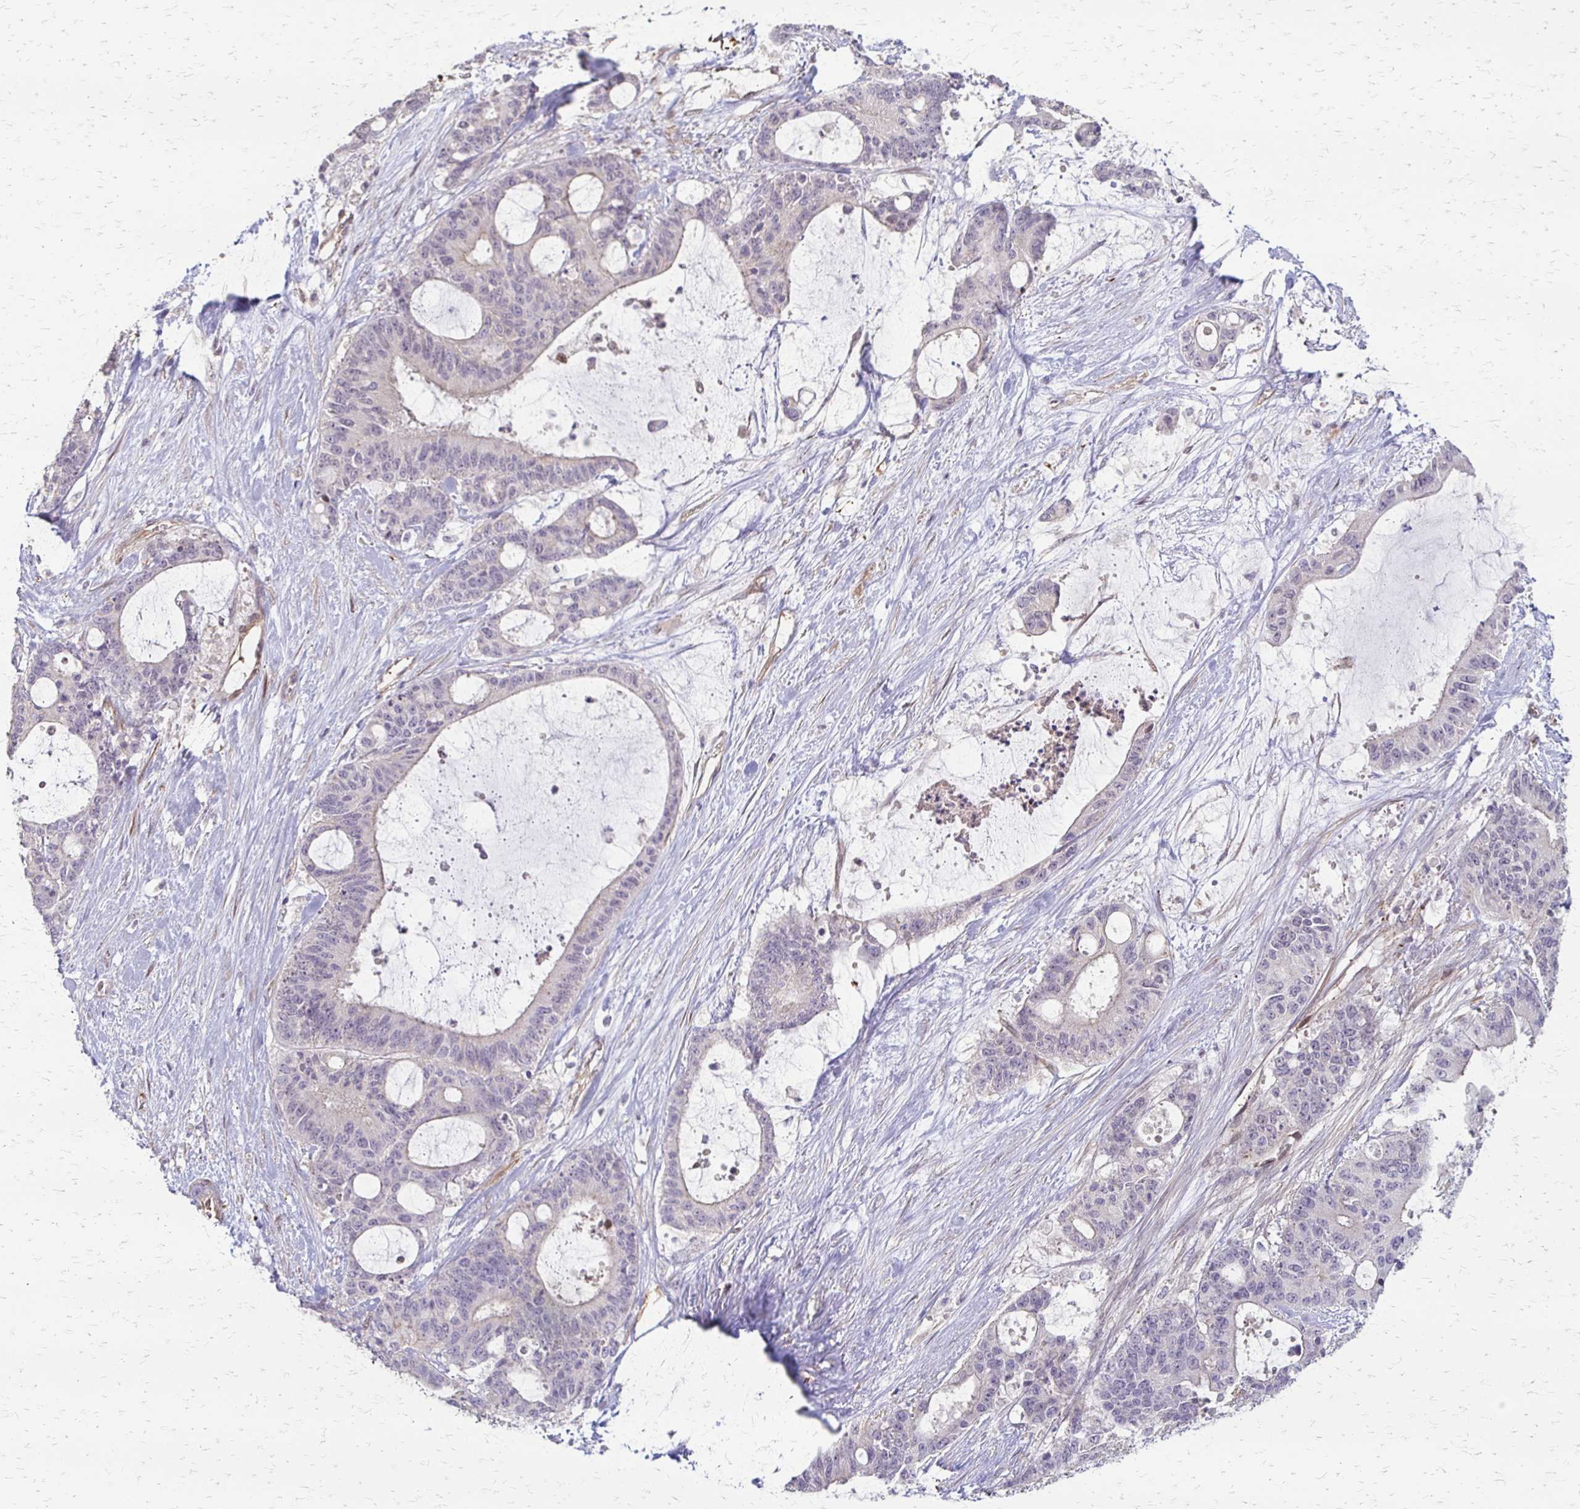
{"staining": {"intensity": "negative", "quantity": "none", "location": "none"}, "tissue": "liver cancer", "cell_type": "Tumor cells", "image_type": "cancer", "snomed": [{"axis": "morphology", "description": "Normal tissue, NOS"}, {"axis": "morphology", "description": "Cholangiocarcinoma"}, {"axis": "topography", "description": "Liver"}, {"axis": "topography", "description": "Peripheral nerve tissue"}], "caption": "Tumor cells are negative for brown protein staining in liver cancer.", "gene": "CFL2", "patient": {"sex": "female", "age": 73}}